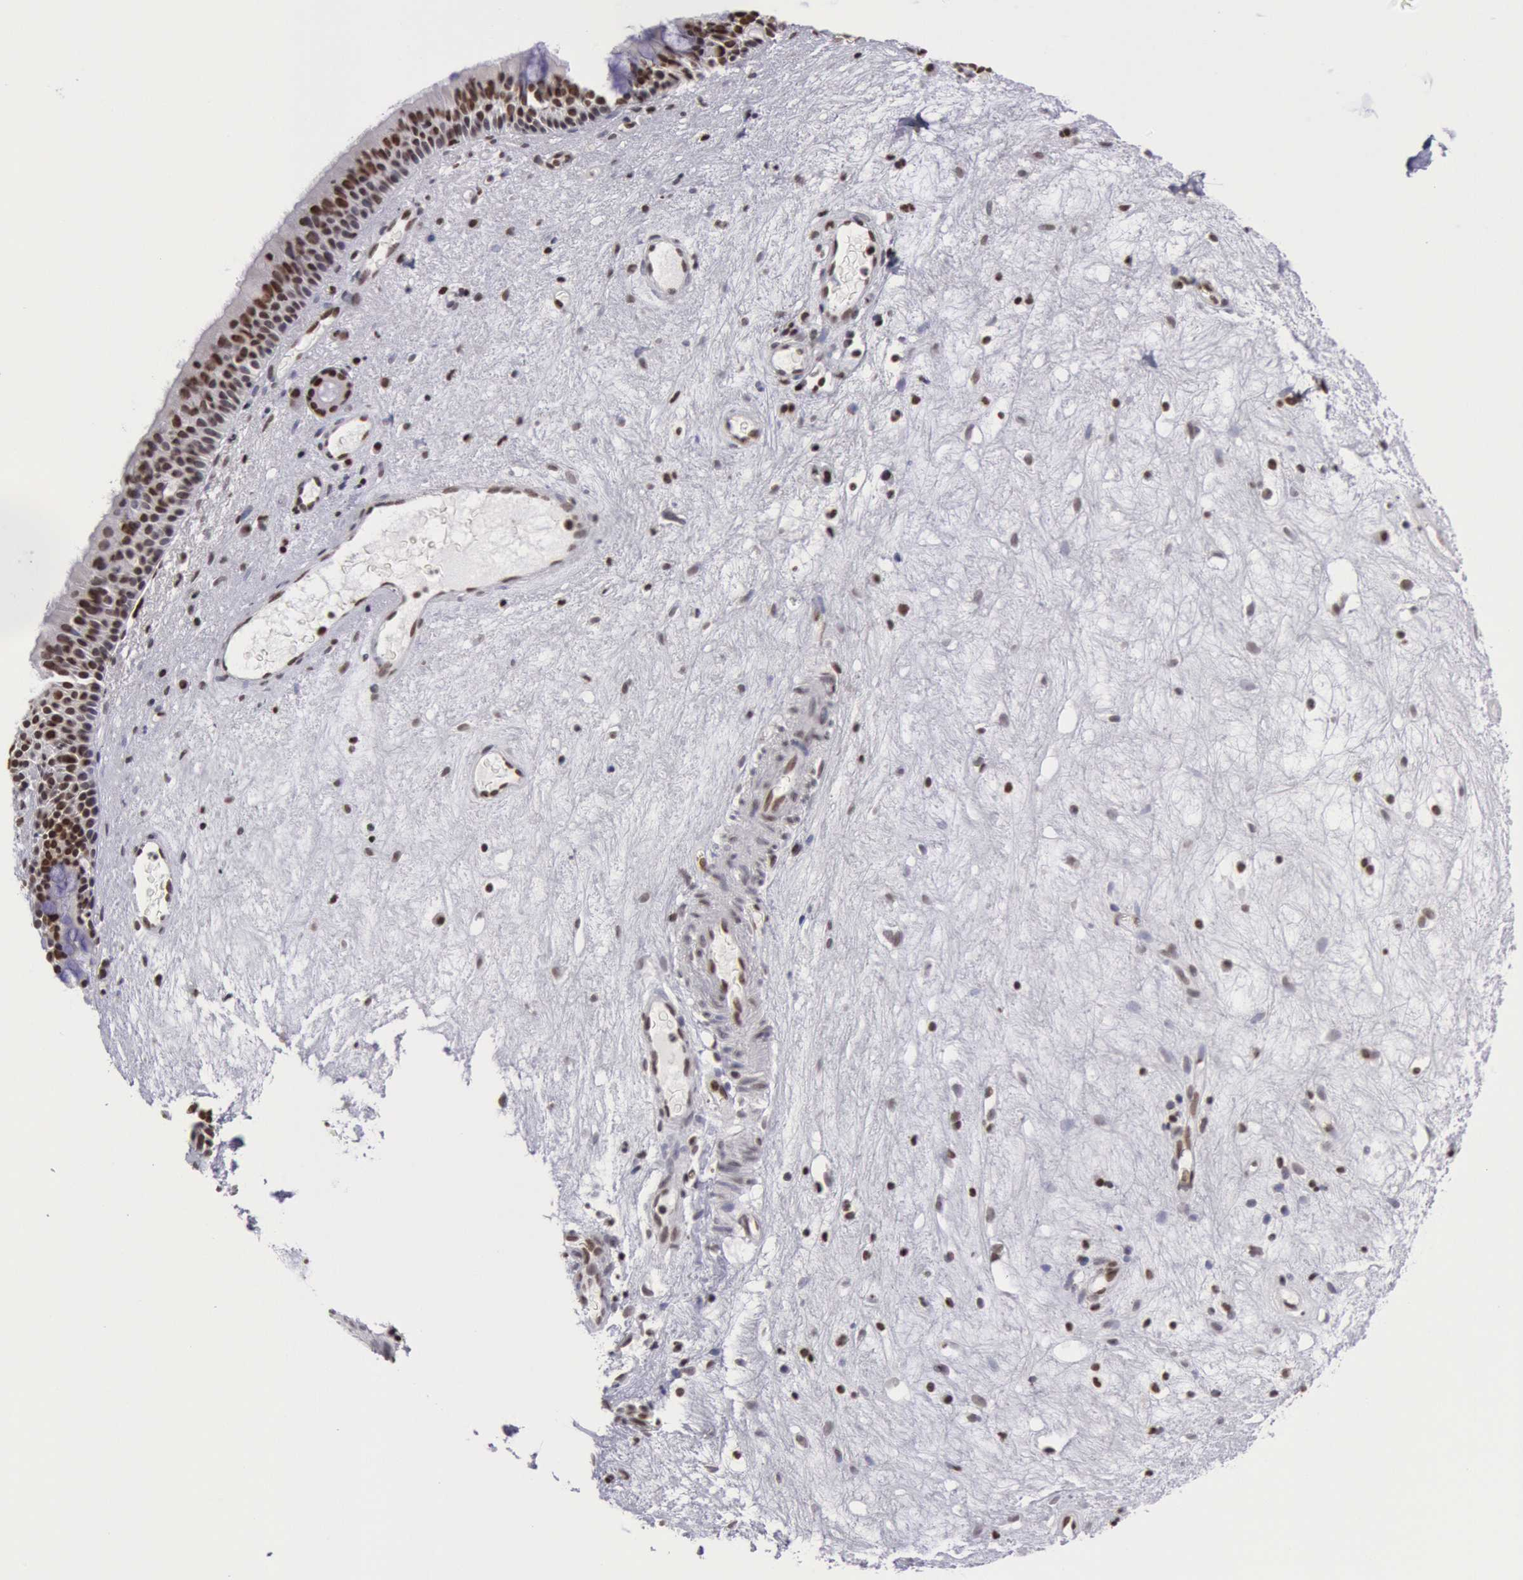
{"staining": {"intensity": "strong", "quantity": ">75%", "location": "nuclear"}, "tissue": "nasopharynx", "cell_type": "Respiratory epithelial cells", "image_type": "normal", "snomed": [{"axis": "morphology", "description": "Normal tissue, NOS"}, {"axis": "topography", "description": "Nasopharynx"}], "caption": "This photomicrograph demonstrates immunohistochemistry (IHC) staining of unremarkable human nasopharynx, with high strong nuclear expression in approximately >75% of respiratory epithelial cells.", "gene": "NKAP", "patient": {"sex": "female", "age": 78}}